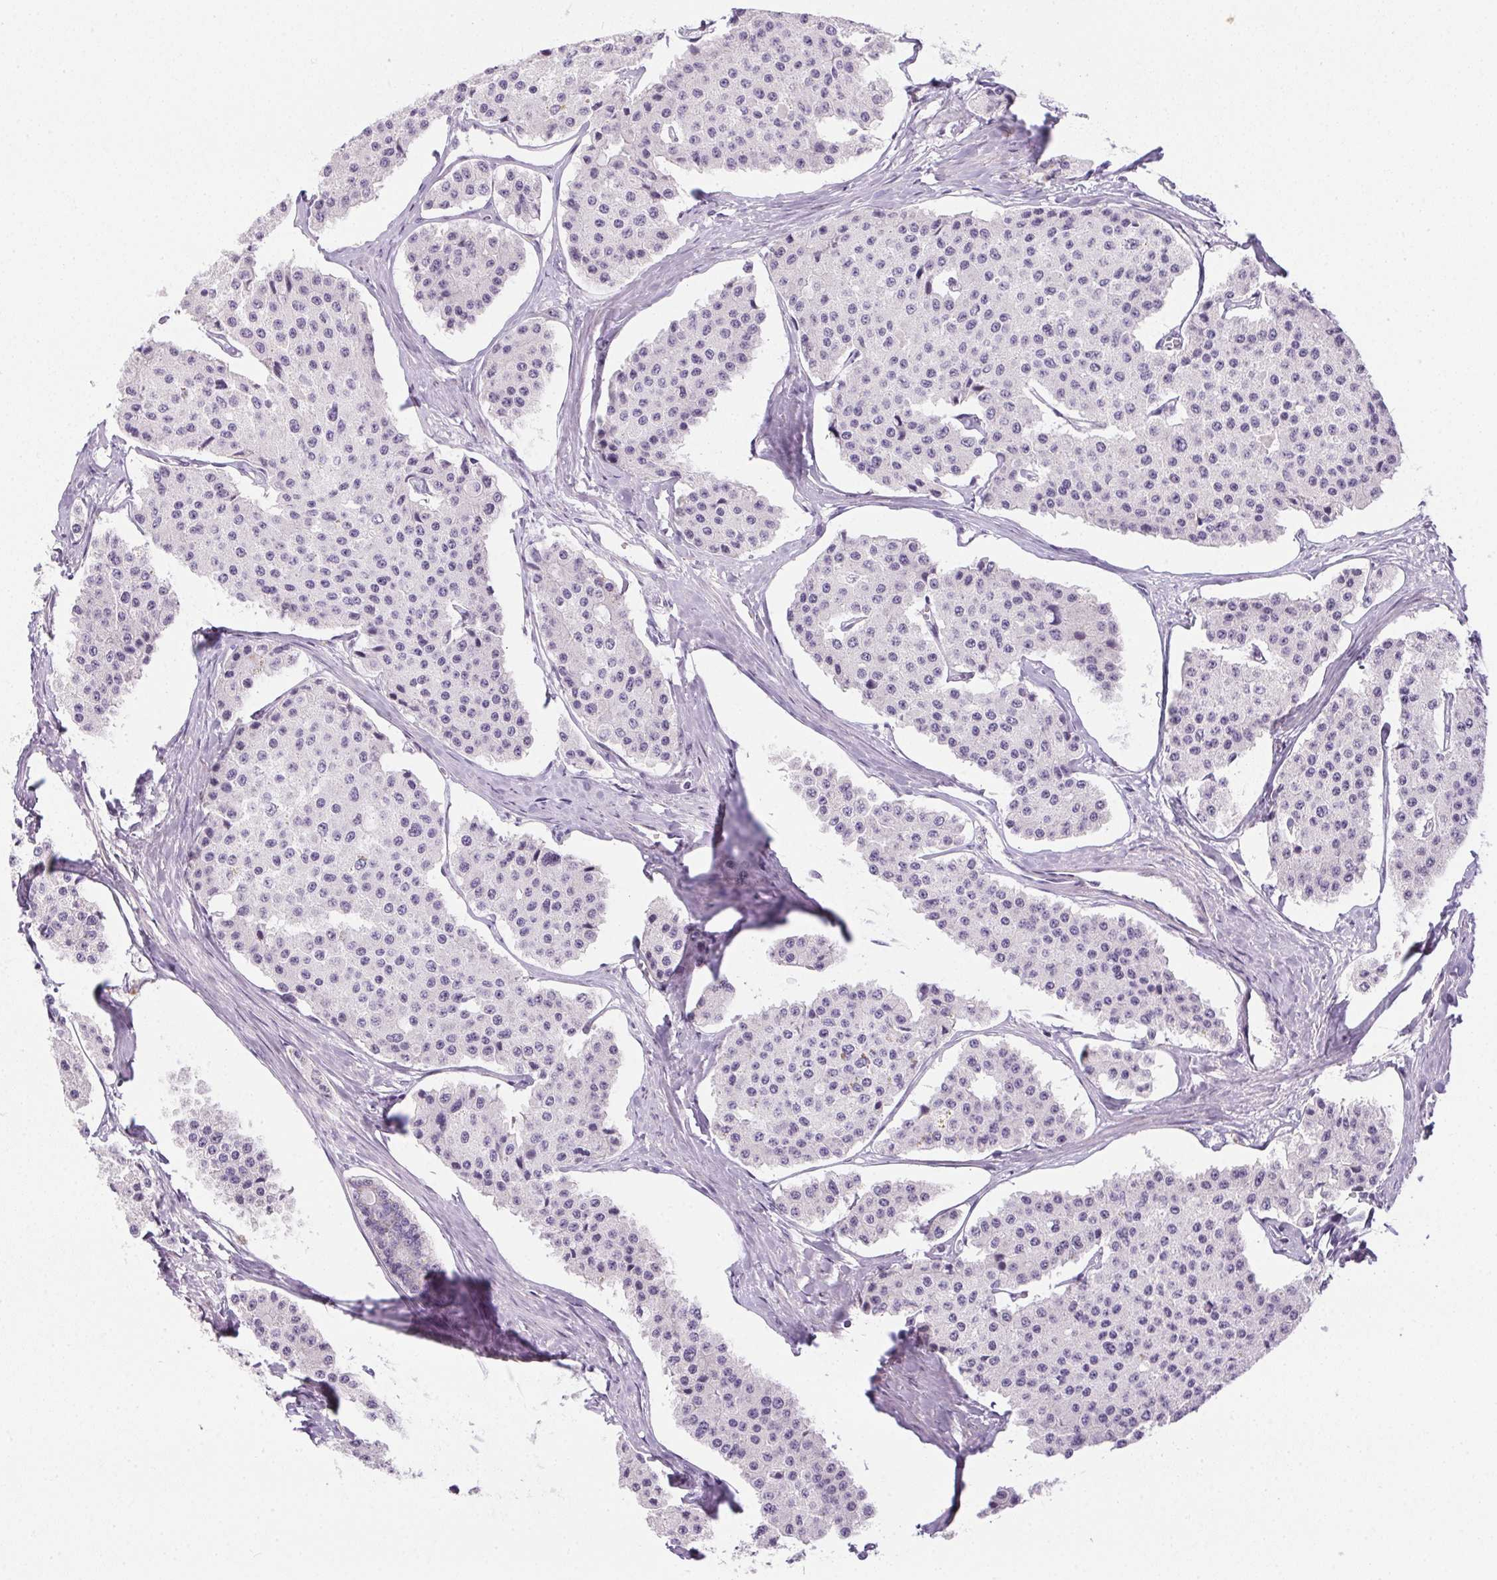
{"staining": {"intensity": "negative", "quantity": "none", "location": "none"}, "tissue": "carcinoid", "cell_type": "Tumor cells", "image_type": "cancer", "snomed": [{"axis": "morphology", "description": "Carcinoid, malignant, NOS"}, {"axis": "topography", "description": "Small intestine"}], "caption": "This is a histopathology image of immunohistochemistry (IHC) staining of carcinoid, which shows no staining in tumor cells.", "gene": "GSDMC", "patient": {"sex": "female", "age": 65}}